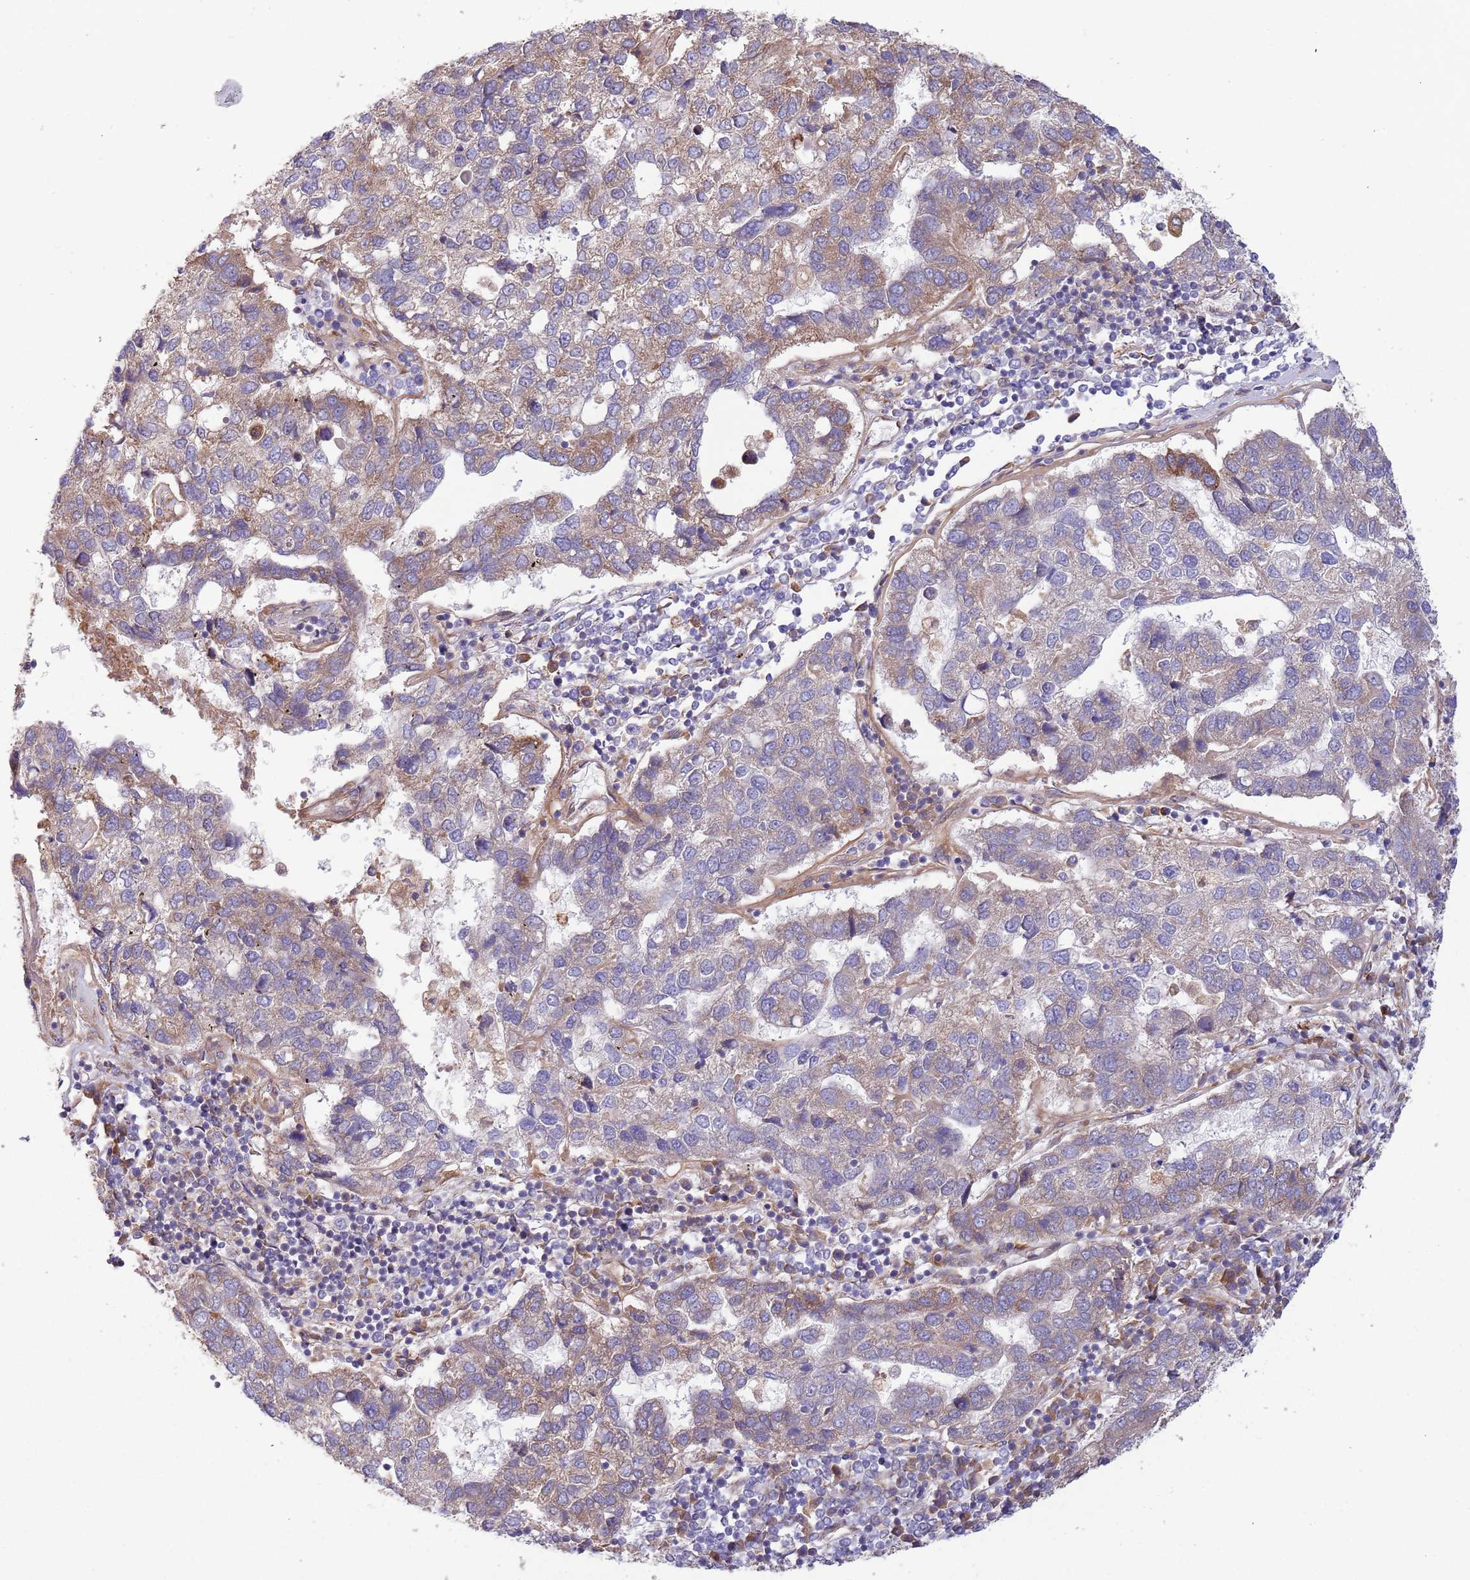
{"staining": {"intensity": "weak", "quantity": "<25%", "location": "cytoplasmic/membranous"}, "tissue": "pancreatic cancer", "cell_type": "Tumor cells", "image_type": "cancer", "snomed": [{"axis": "morphology", "description": "Adenocarcinoma, NOS"}, {"axis": "topography", "description": "Pancreas"}], "caption": "An IHC histopathology image of pancreatic adenocarcinoma is shown. There is no staining in tumor cells of pancreatic adenocarcinoma. (Brightfield microscopy of DAB (3,3'-diaminobenzidine) IHC at high magnification).", "gene": "ARMCX6", "patient": {"sex": "female", "age": 61}}